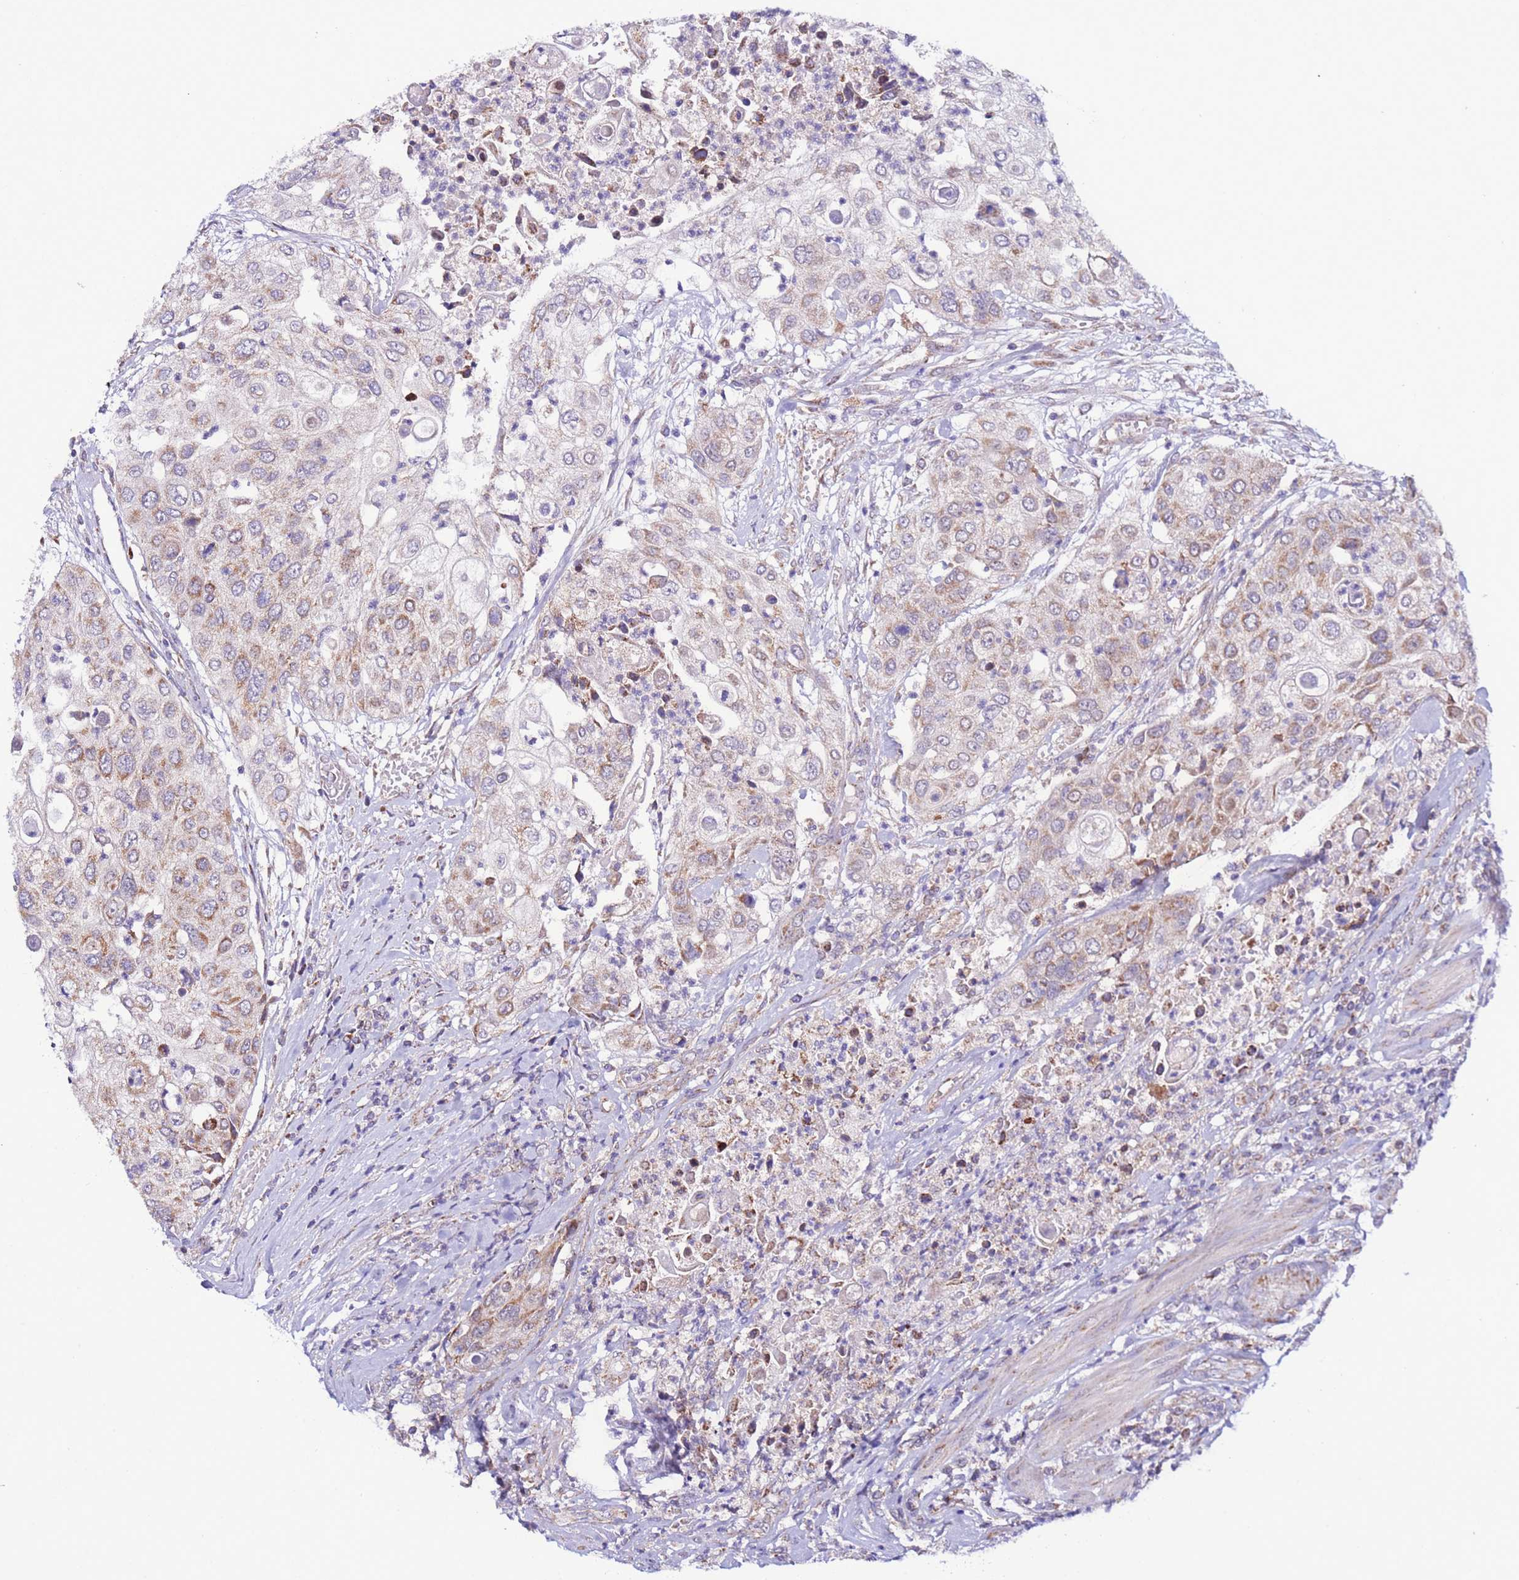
{"staining": {"intensity": "weak", "quantity": "25%-75%", "location": "cytoplasmic/membranous"}, "tissue": "urothelial cancer", "cell_type": "Tumor cells", "image_type": "cancer", "snomed": [{"axis": "morphology", "description": "Urothelial carcinoma, High grade"}, {"axis": "topography", "description": "Urinary bladder"}], "caption": "High-magnification brightfield microscopy of urothelial cancer stained with DAB (brown) and counterstained with hematoxylin (blue). tumor cells exhibit weak cytoplasmic/membranous positivity is appreciated in approximately25%-75% of cells. (Stains: DAB in brown, nuclei in blue, Microscopy: brightfield microscopy at high magnification).", "gene": "UEVLD", "patient": {"sex": "female", "age": 79}}